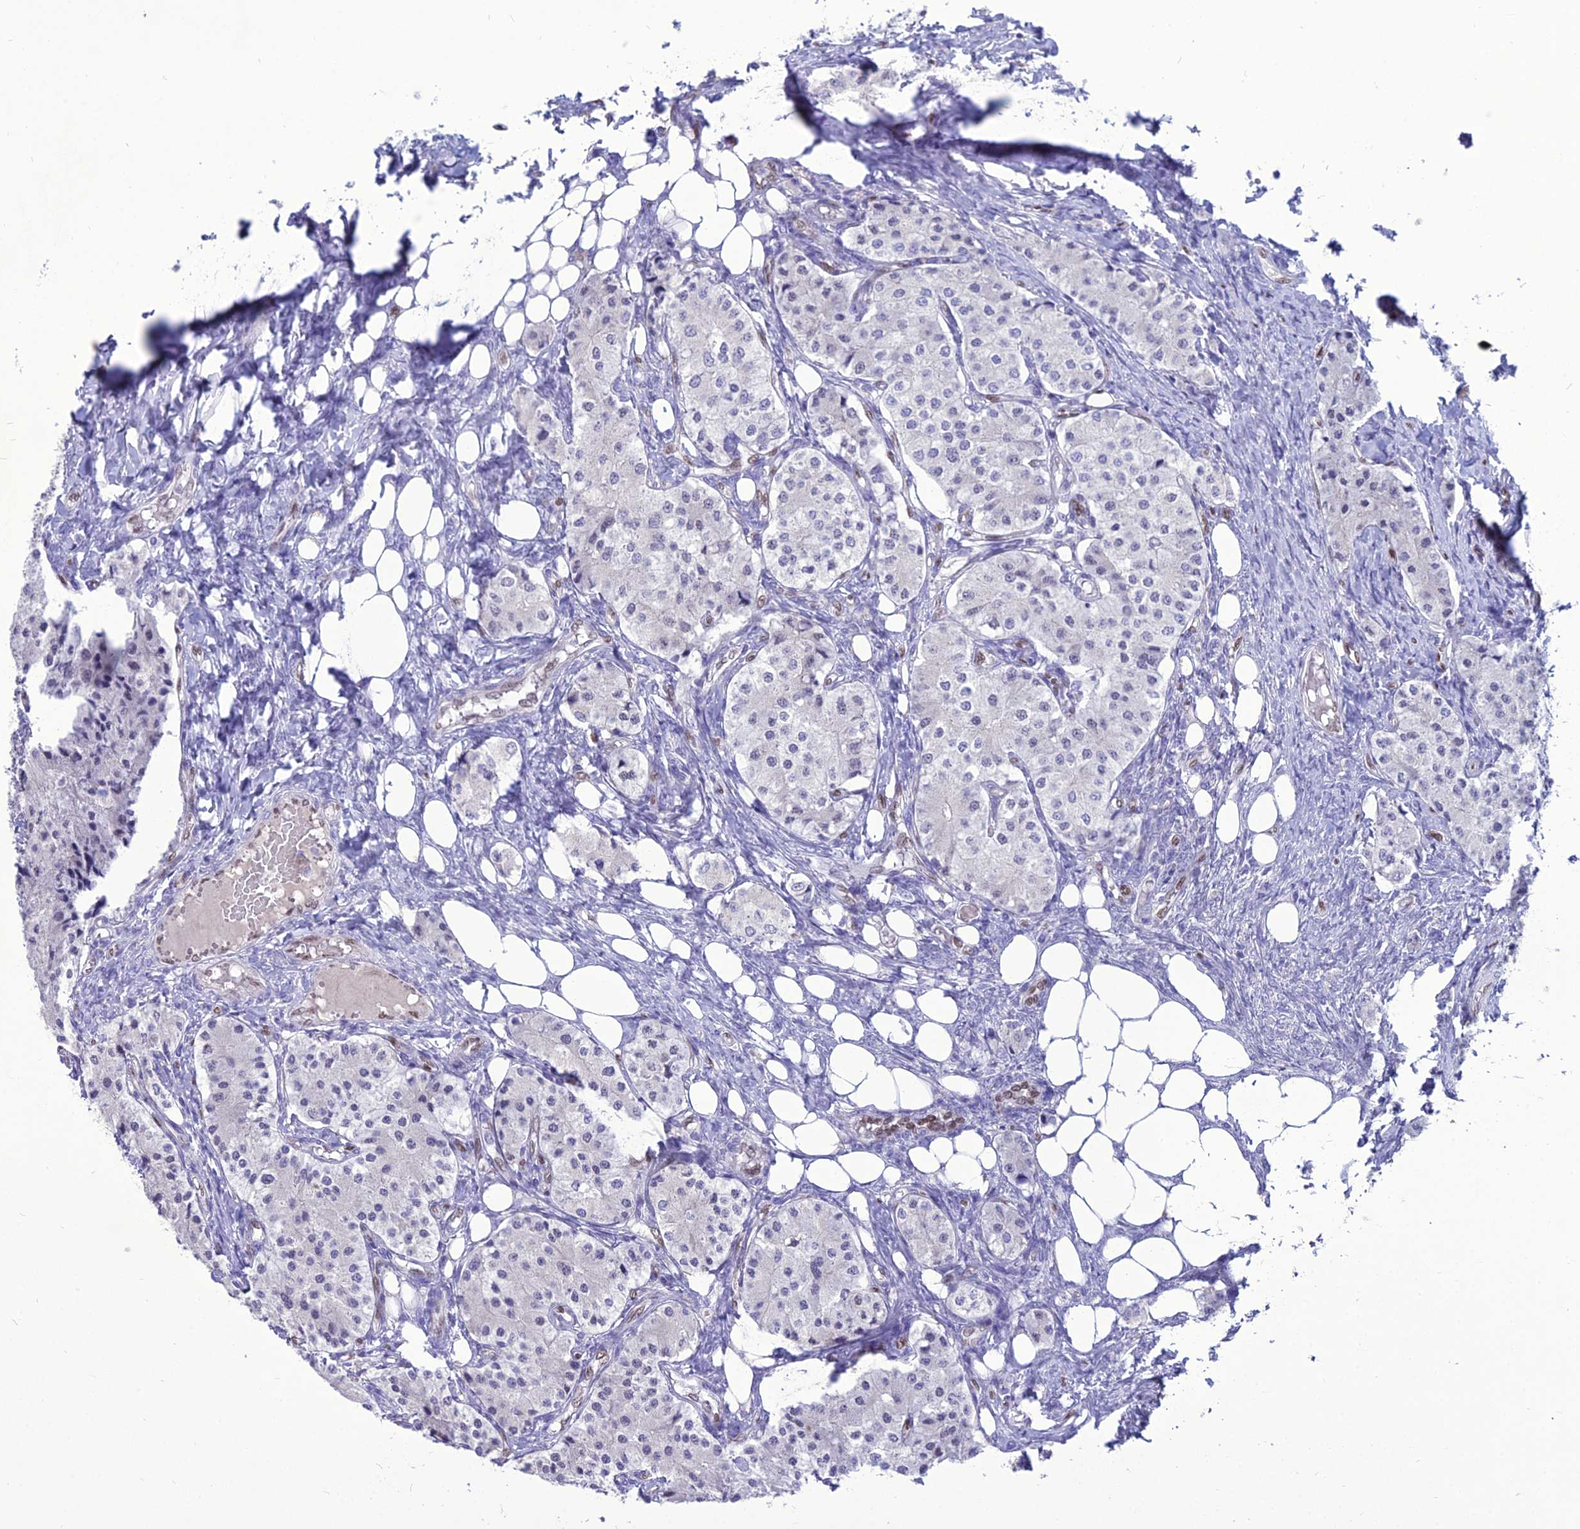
{"staining": {"intensity": "negative", "quantity": "none", "location": "none"}, "tissue": "carcinoid", "cell_type": "Tumor cells", "image_type": "cancer", "snomed": [{"axis": "morphology", "description": "Carcinoid, malignant, NOS"}, {"axis": "topography", "description": "Colon"}], "caption": "DAB immunohistochemical staining of human malignant carcinoid demonstrates no significant positivity in tumor cells.", "gene": "NOVA2", "patient": {"sex": "female", "age": 52}}